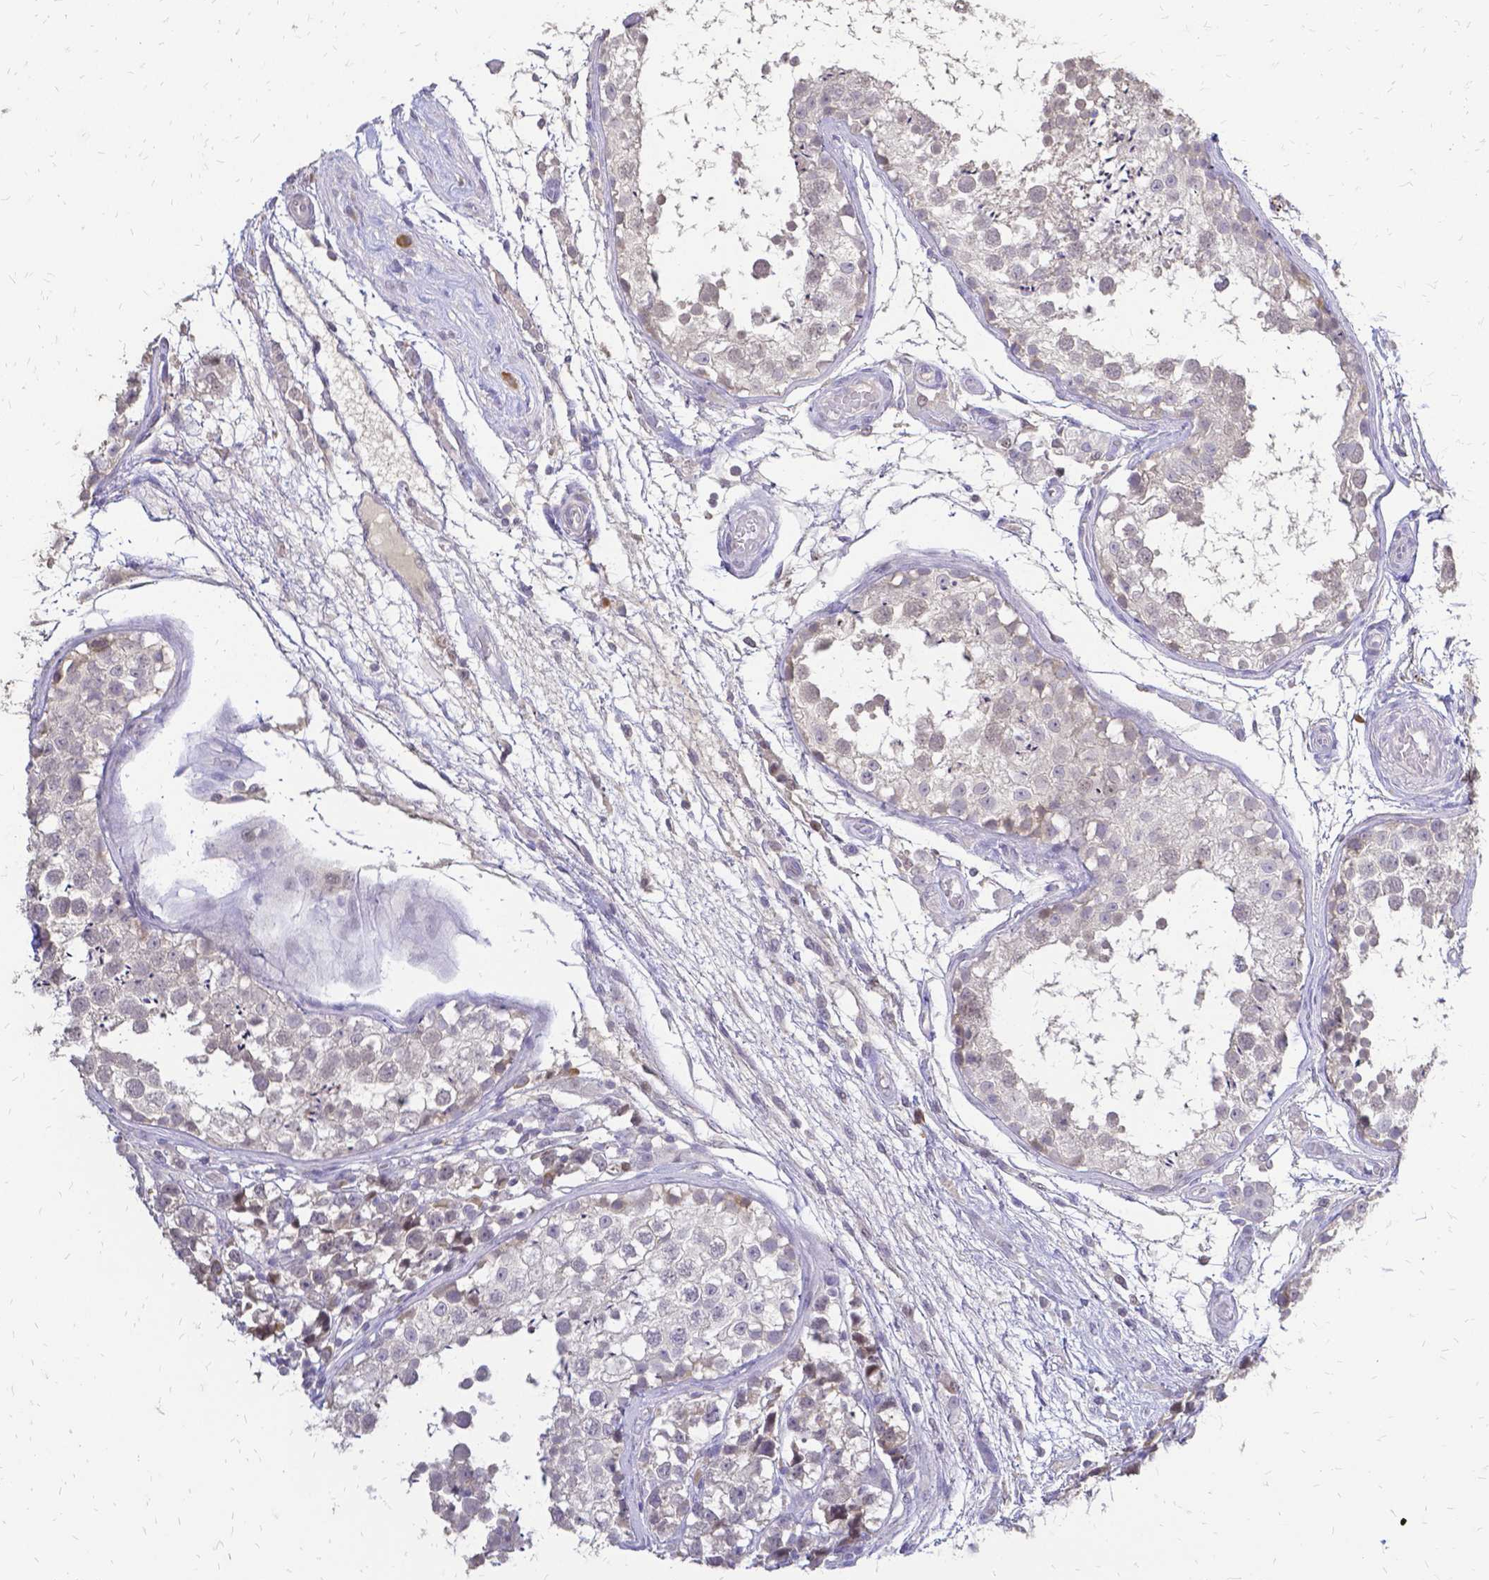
{"staining": {"intensity": "negative", "quantity": "none", "location": "none"}, "tissue": "testis", "cell_type": "Cells in seminiferous ducts", "image_type": "normal", "snomed": [{"axis": "morphology", "description": "Normal tissue, NOS"}, {"axis": "morphology", "description": "Seminoma, NOS"}, {"axis": "topography", "description": "Testis"}], "caption": "Human testis stained for a protein using immunohistochemistry exhibits no staining in cells in seminiferous ducts.", "gene": "CIB1", "patient": {"sex": "male", "age": 29}}